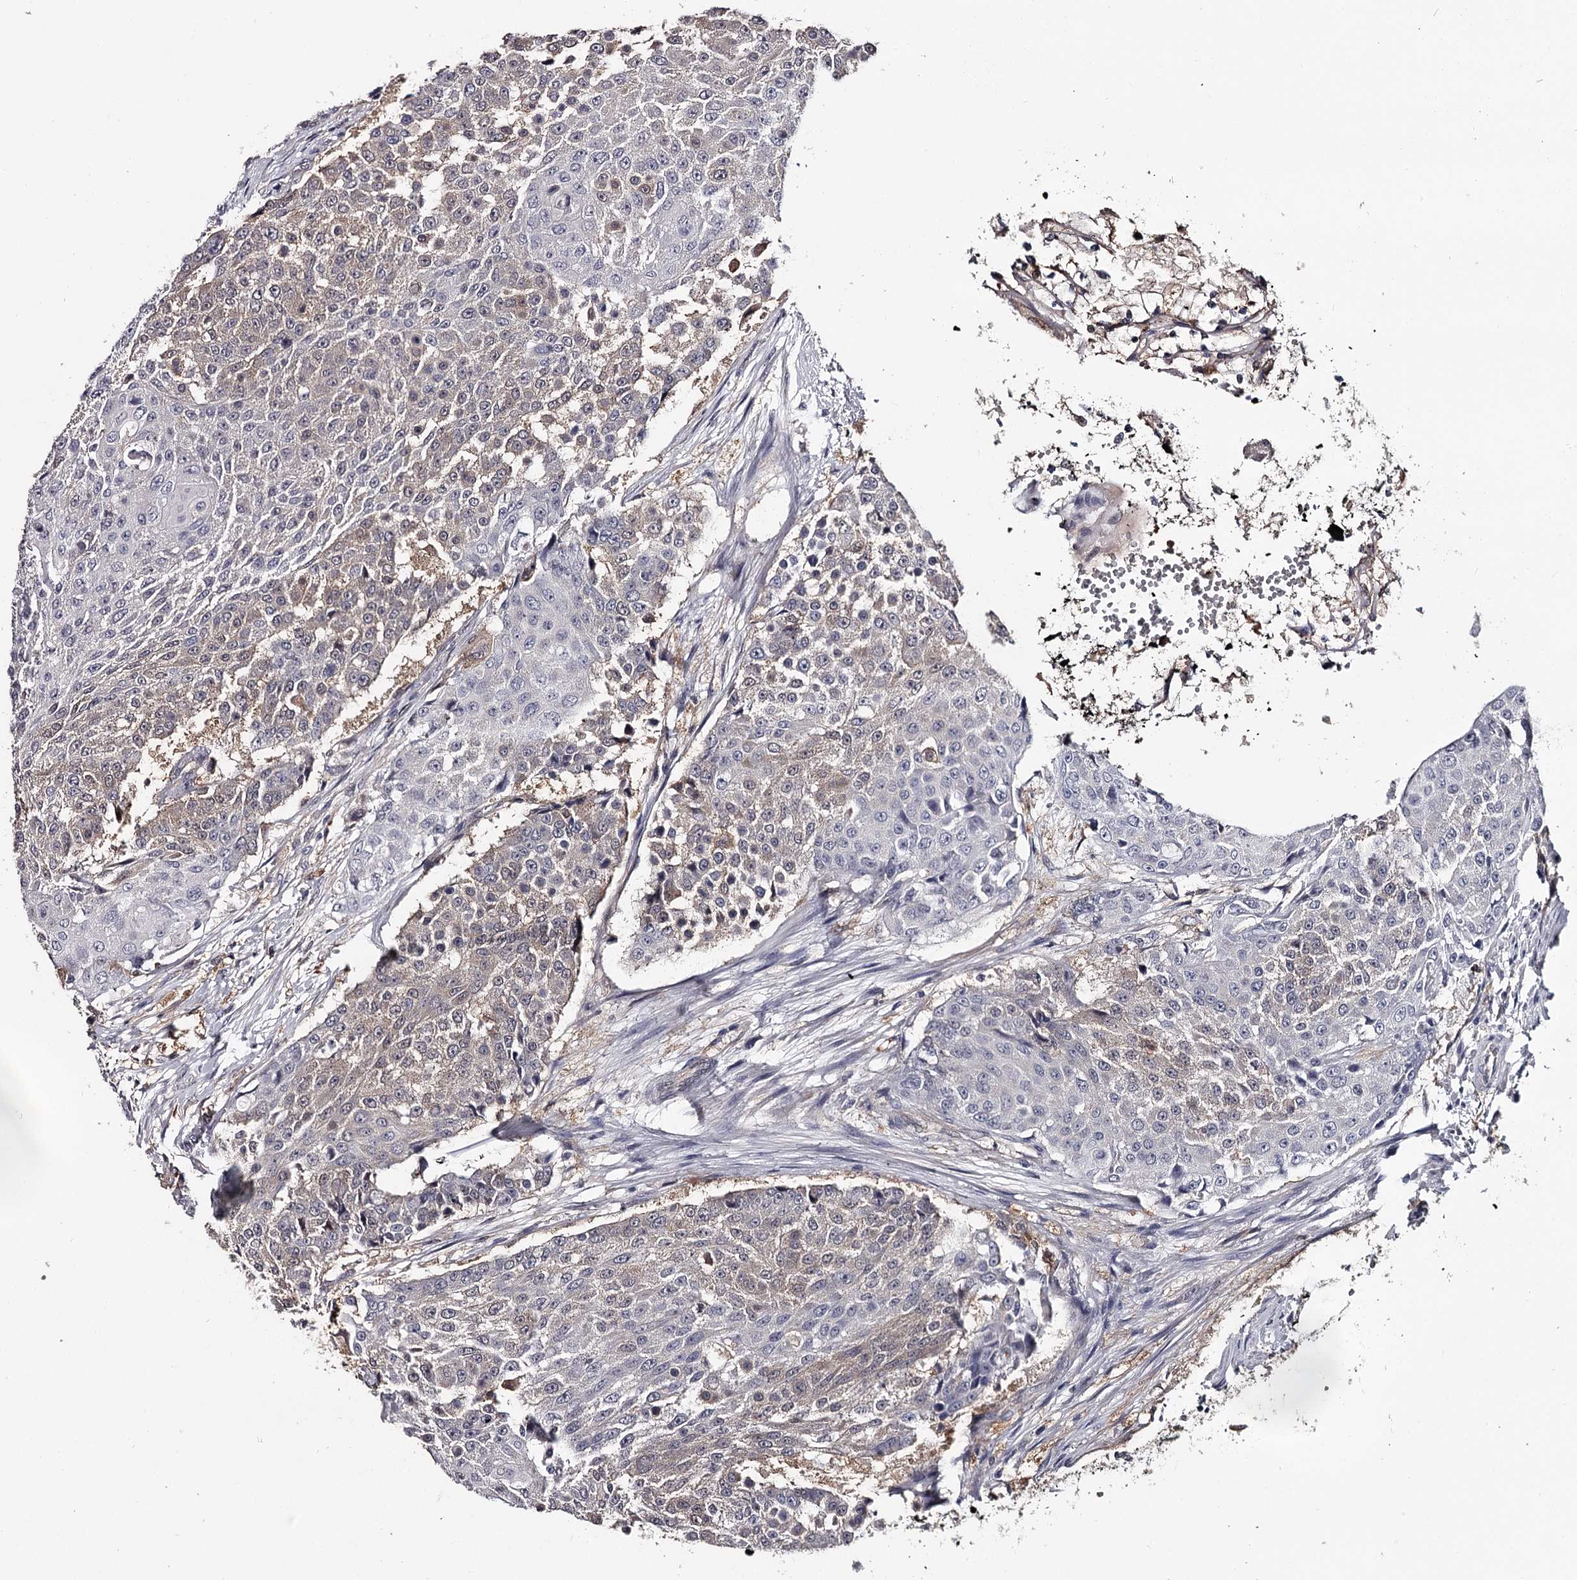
{"staining": {"intensity": "weak", "quantity": "<25%", "location": "cytoplasmic/membranous"}, "tissue": "urothelial cancer", "cell_type": "Tumor cells", "image_type": "cancer", "snomed": [{"axis": "morphology", "description": "Urothelial carcinoma, High grade"}, {"axis": "topography", "description": "Urinary bladder"}], "caption": "This is a photomicrograph of immunohistochemistry (IHC) staining of urothelial carcinoma (high-grade), which shows no expression in tumor cells.", "gene": "GSTO1", "patient": {"sex": "female", "age": 63}}